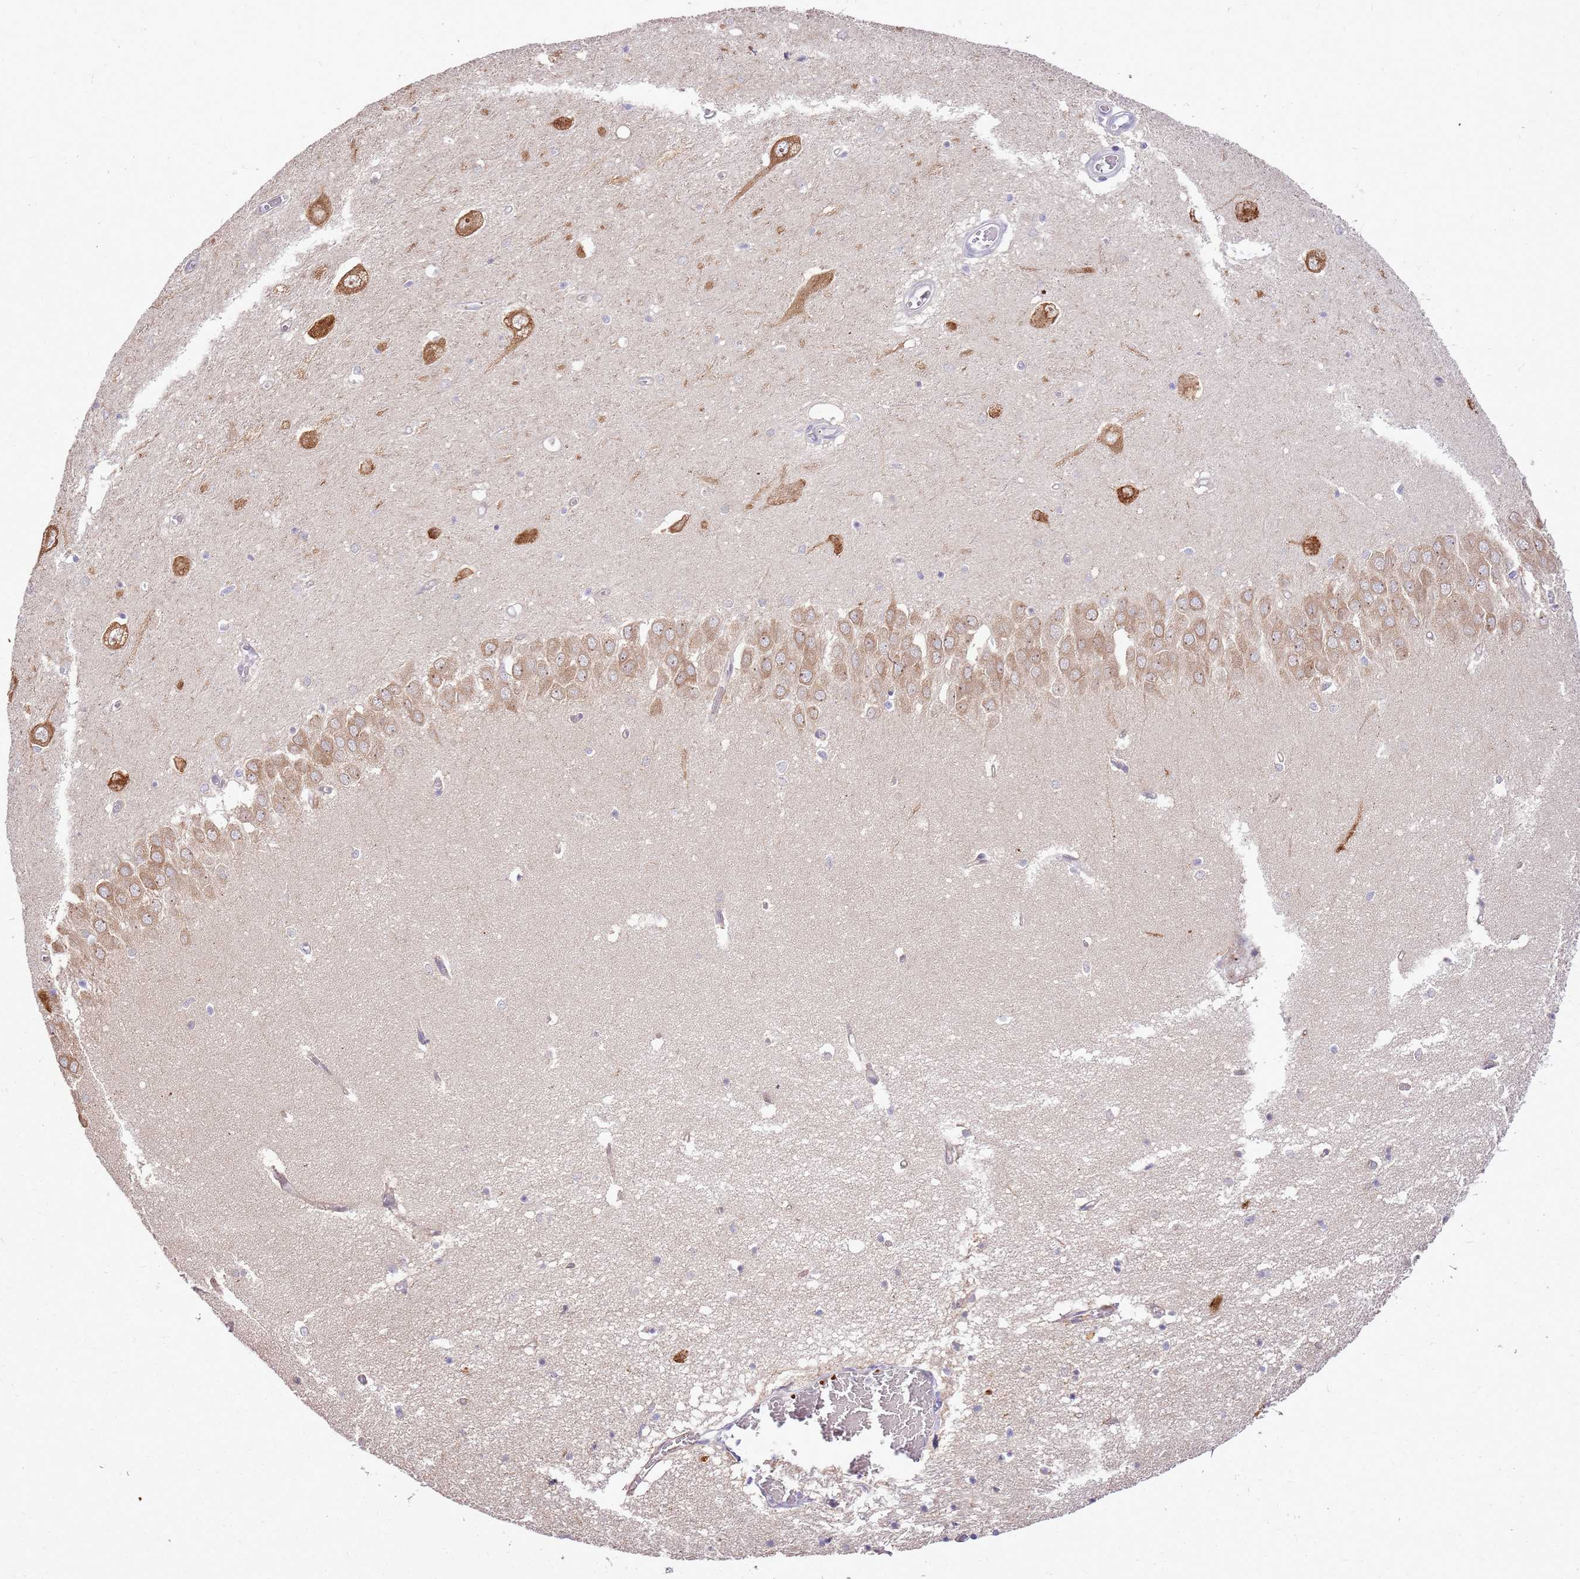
{"staining": {"intensity": "negative", "quantity": "none", "location": "none"}, "tissue": "hippocampus", "cell_type": "Glial cells", "image_type": "normal", "snomed": [{"axis": "morphology", "description": "Normal tissue, NOS"}, {"axis": "topography", "description": "Hippocampus"}], "caption": "This photomicrograph is of unremarkable hippocampus stained with immunohistochemistry (IHC) to label a protein in brown with the nuclei are counter-stained blue. There is no positivity in glial cells. (DAB (3,3'-diaminobenzidine) immunohistochemistry with hematoxylin counter stain).", "gene": "UGGT2", "patient": {"sex": "male", "age": 70}}